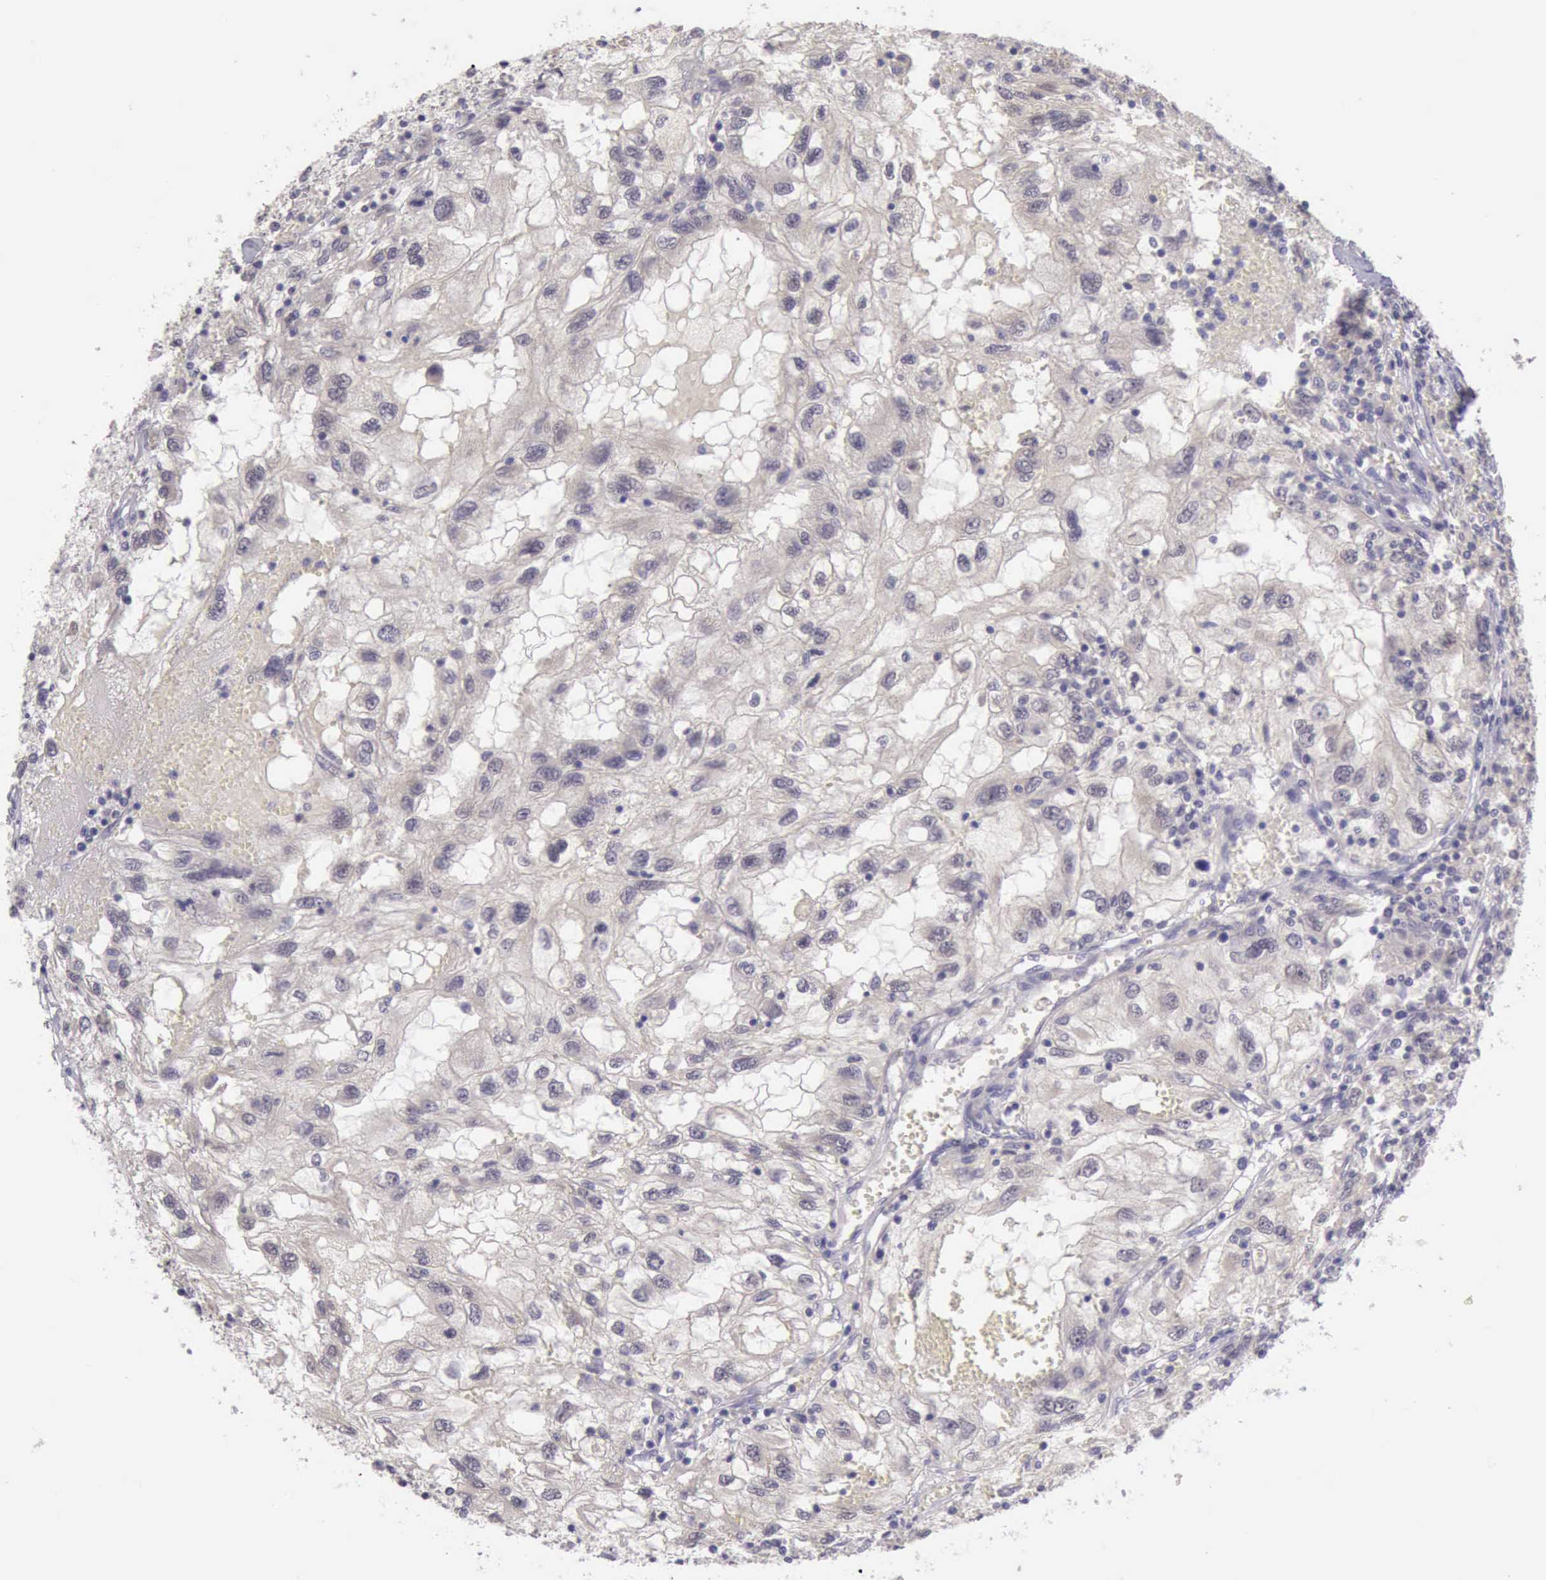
{"staining": {"intensity": "negative", "quantity": "none", "location": "none"}, "tissue": "renal cancer", "cell_type": "Tumor cells", "image_type": "cancer", "snomed": [{"axis": "morphology", "description": "Normal tissue, NOS"}, {"axis": "morphology", "description": "Adenocarcinoma, NOS"}, {"axis": "topography", "description": "Kidney"}], "caption": "A photomicrograph of human renal cancer is negative for staining in tumor cells. The staining is performed using DAB (3,3'-diaminobenzidine) brown chromogen with nuclei counter-stained in using hematoxylin.", "gene": "ARNT2", "patient": {"sex": "male", "age": 71}}